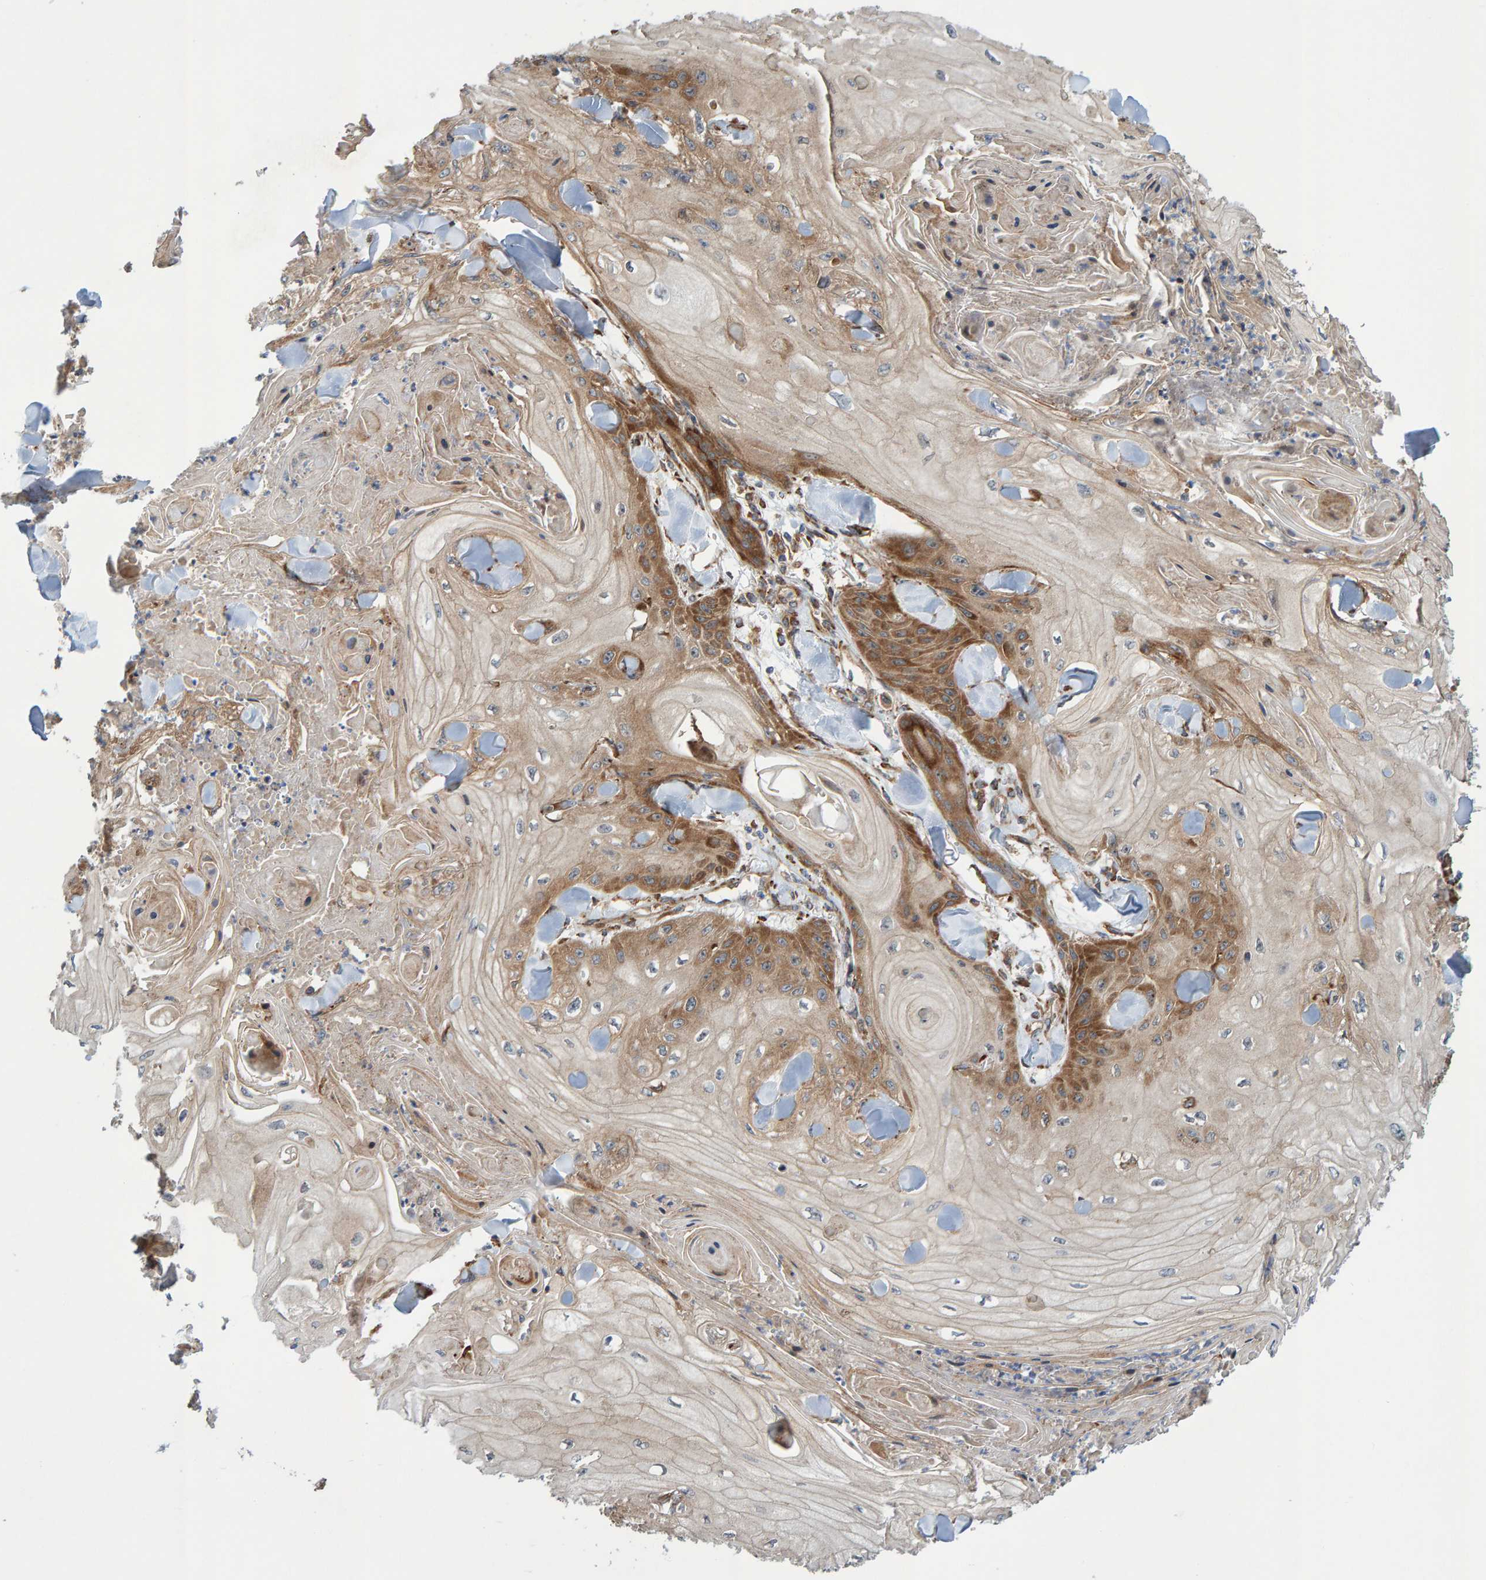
{"staining": {"intensity": "moderate", "quantity": "25%-75%", "location": "cytoplasmic/membranous"}, "tissue": "skin cancer", "cell_type": "Tumor cells", "image_type": "cancer", "snomed": [{"axis": "morphology", "description": "Squamous cell carcinoma, NOS"}, {"axis": "topography", "description": "Skin"}], "caption": "Immunohistochemical staining of human skin cancer reveals medium levels of moderate cytoplasmic/membranous protein expression in about 25%-75% of tumor cells.", "gene": "KIAA0753", "patient": {"sex": "male", "age": 74}}